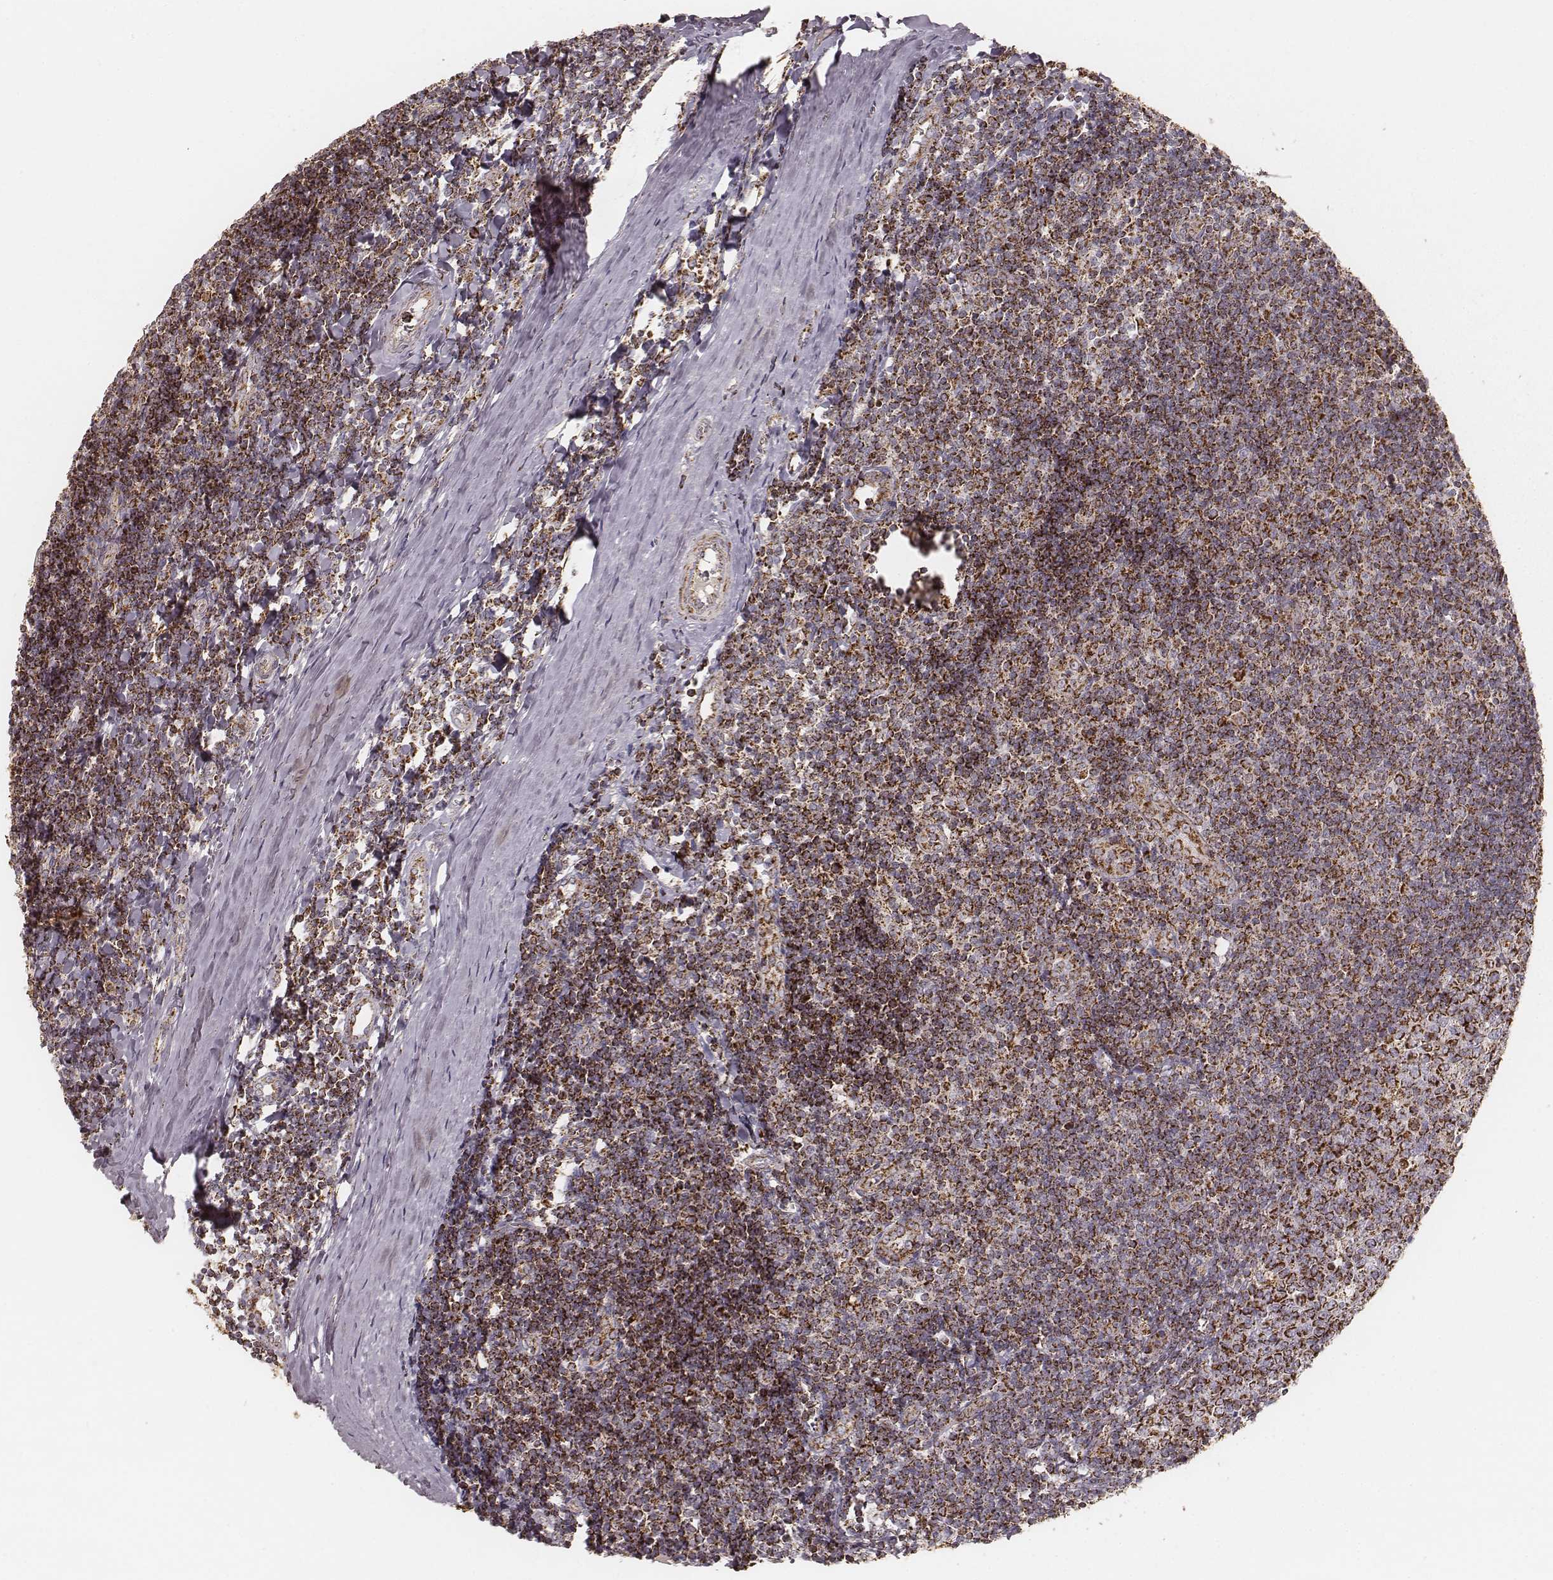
{"staining": {"intensity": "strong", "quantity": ">75%", "location": "cytoplasmic/membranous"}, "tissue": "tonsil", "cell_type": "Germinal center cells", "image_type": "normal", "snomed": [{"axis": "morphology", "description": "Normal tissue, NOS"}, {"axis": "topography", "description": "Tonsil"}], "caption": "The image reveals a brown stain indicating the presence of a protein in the cytoplasmic/membranous of germinal center cells in tonsil. (brown staining indicates protein expression, while blue staining denotes nuclei).", "gene": "CS", "patient": {"sex": "female", "age": 12}}